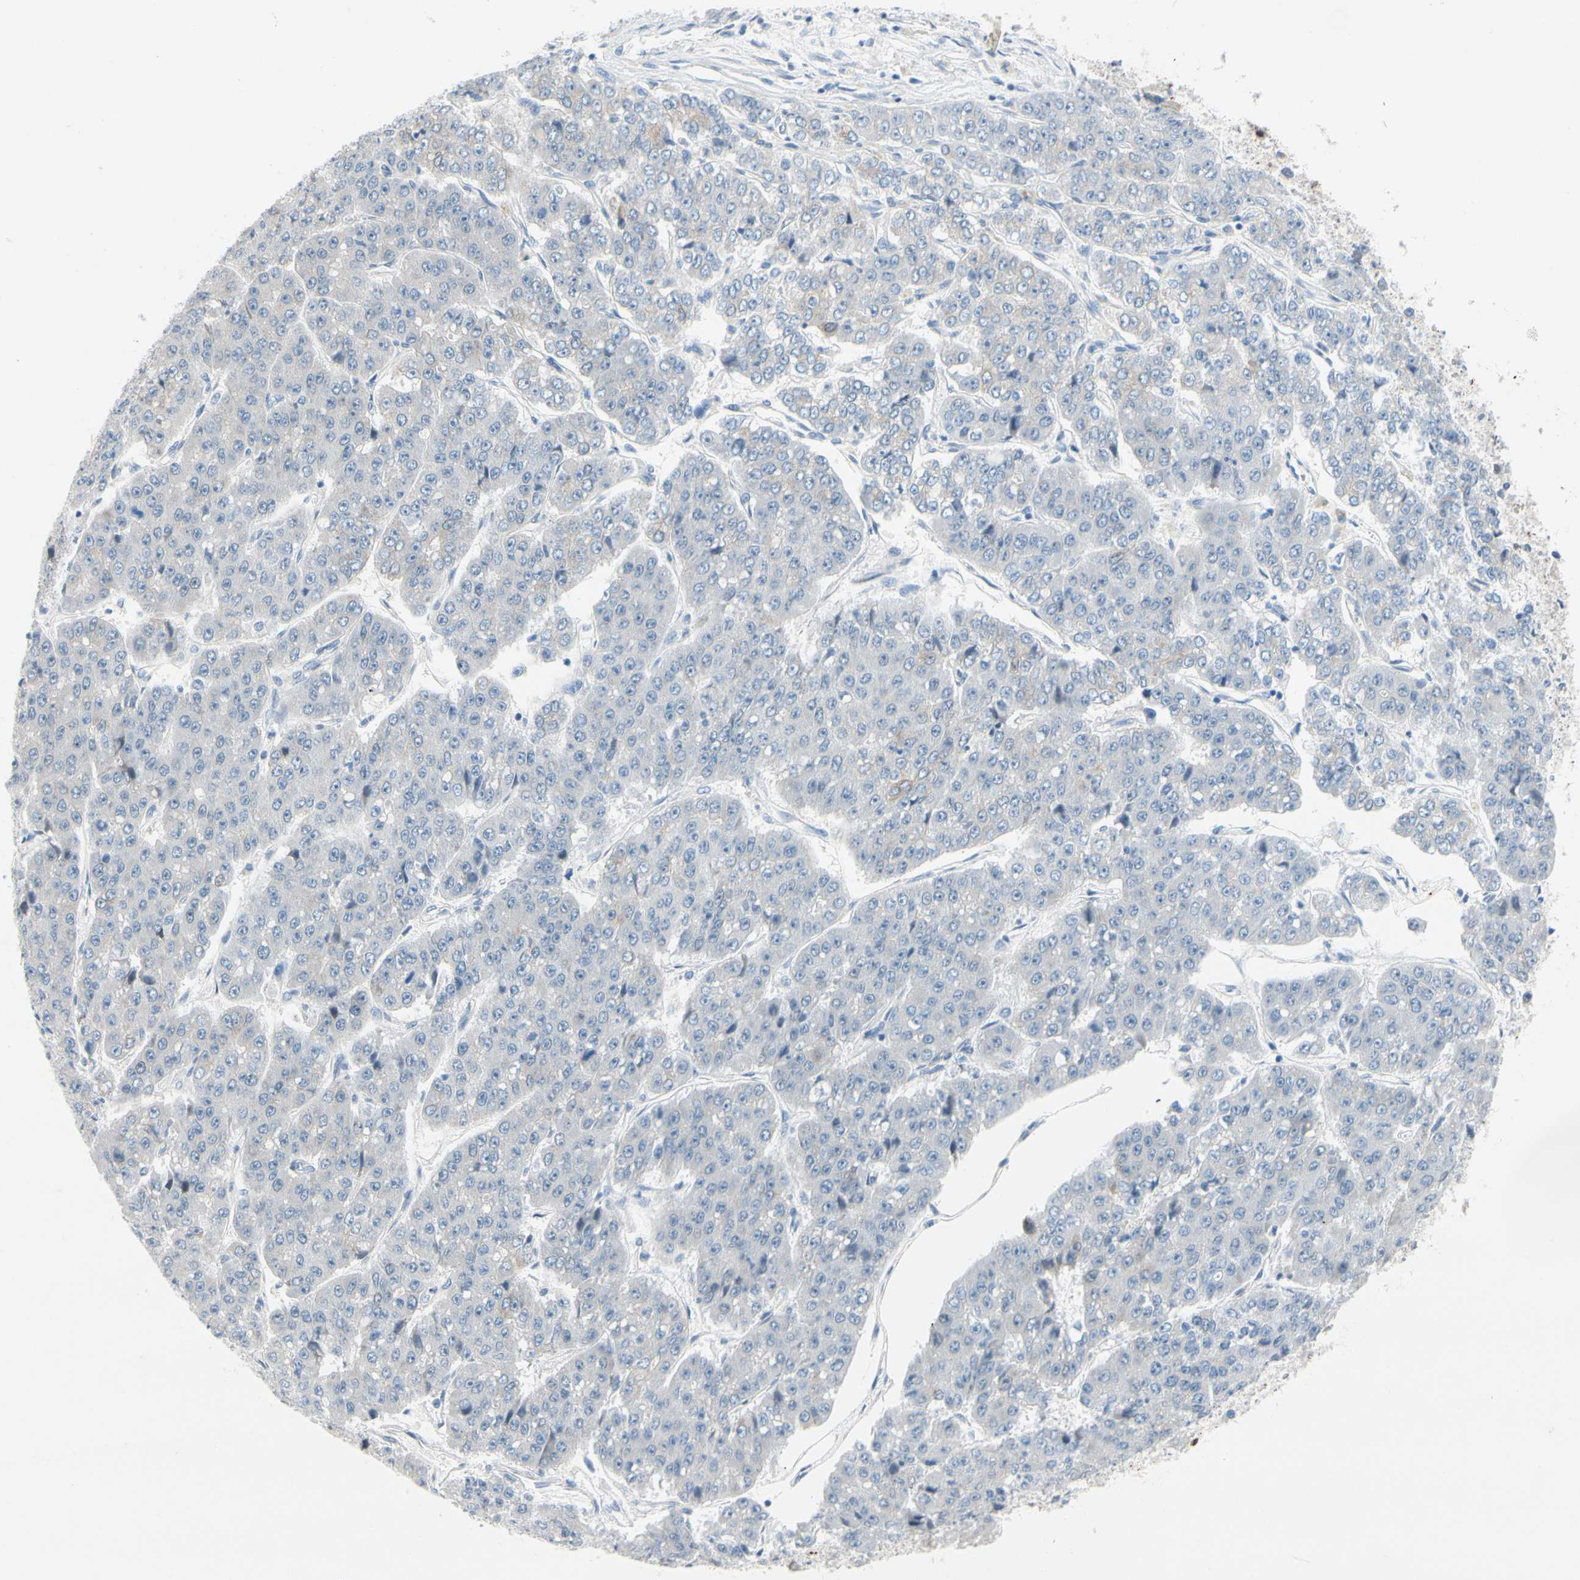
{"staining": {"intensity": "negative", "quantity": "none", "location": "none"}, "tissue": "pancreatic cancer", "cell_type": "Tumor cells", "image_type": "cancer", "snomed": [{"axis": "morphology", "description": "Adenocarcinoma, NOS"}, {"axis": "topography", "description": "Pancreas"}], "caption": "The histopathology image displays no significant expression in tumor cells of pancreatic adenocarcinoma.", "gene": "ZNF132", "patient": {"sex": "male", "age": 50}}